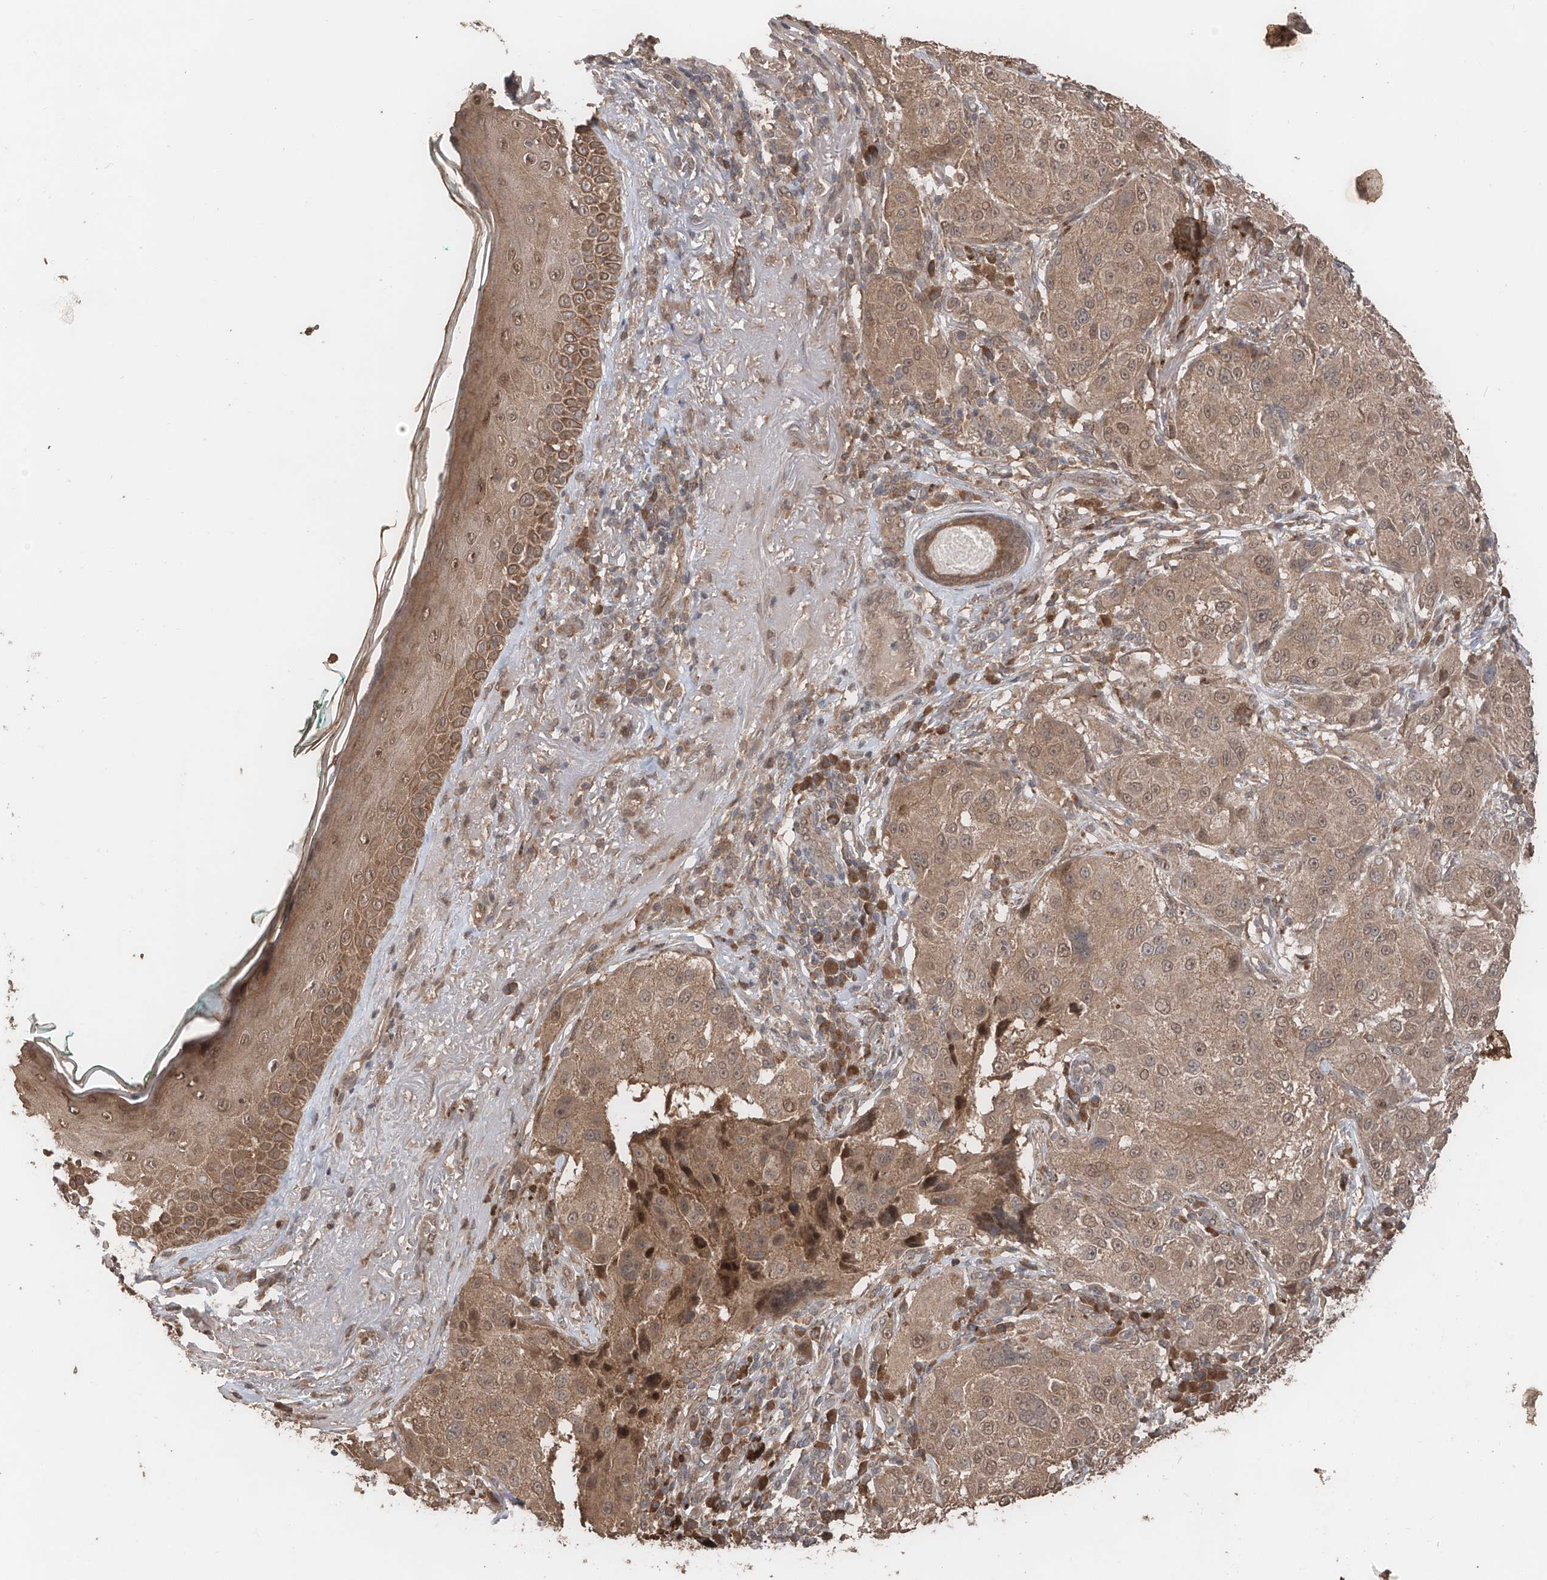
{"staining": {"intensity": "moderate", "quantity": ">75%", "location": "cytoplasmic/membranous,nuclear"}, "tissue": "melanoma", "cell_type": "Tumor cells", "image_type": "cancer", "snomed": [{"axis": "morphology", "description": "Necrosis, NOS"}, {"axis": "morphology", "description": "Malignant melanoma, NOS"}, {"axis": "topography", "description": "Skin"}], "caption": "About >75% of tumor cells in human malignant melanoma show moderate cytoplasmic/membranous and nuclear protein expression as visualized by brown immunohistochemical staining.", "gene": "FAM135A", "patient": {"sex": "female", "age": 87}}